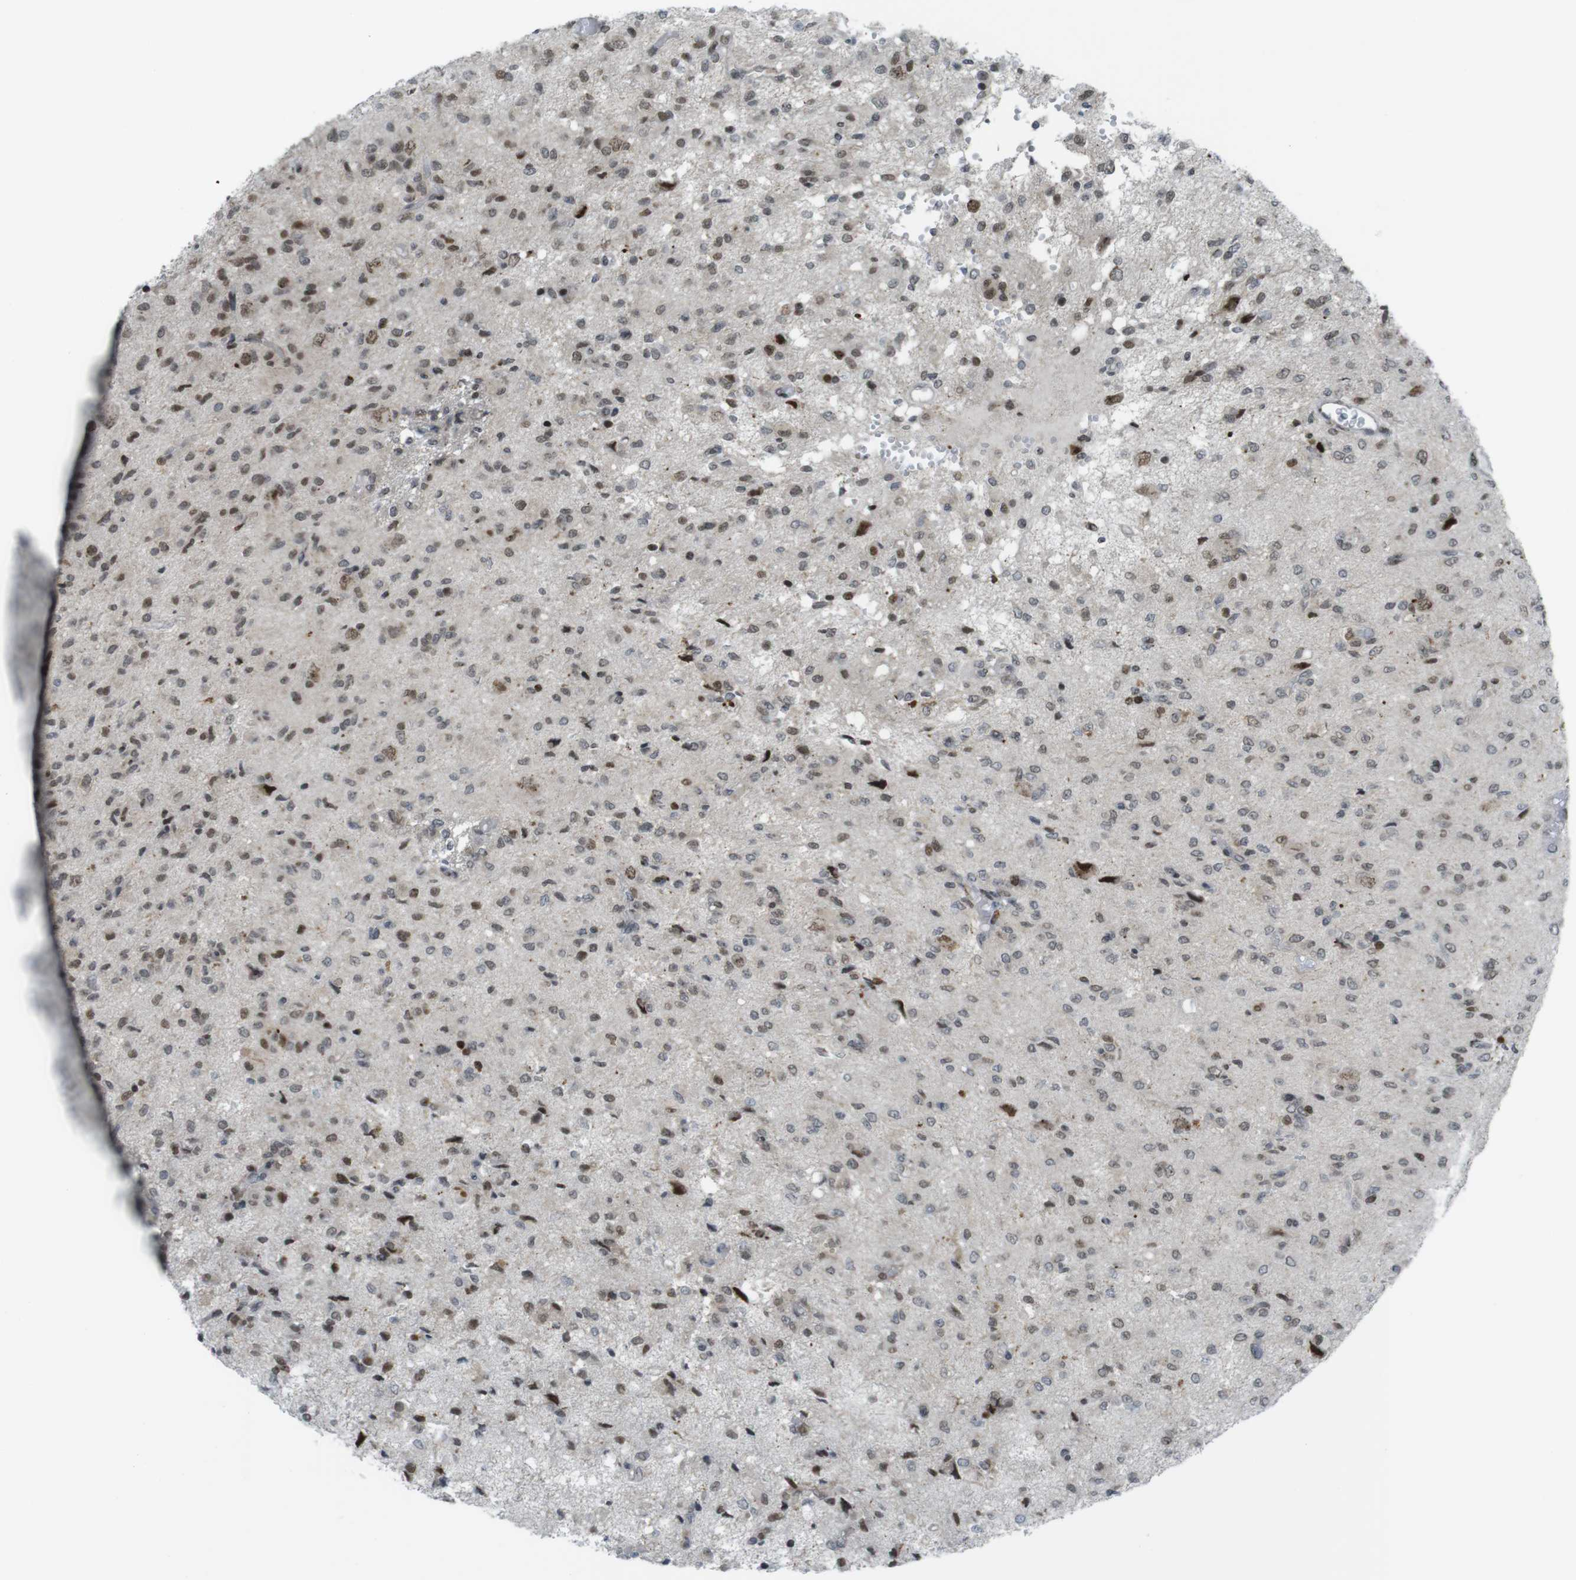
{"staining": {"intensity": "moderate", "quantity": "25%-75%", "location": "nuclear"}, "tissue": "glioma", "cell_type": "Tumor cells", "image_type": "cancer", "snomed": [{"axis": "morphology", "description": "Glioma, malignant, High grade"}, {"axis": "topography", "description": "Brain"}], "caption": "Human malignant glioma (high-grade) stained for a protein (brown) reveals moderate nuclear positive positivity in approximately 25%-75% of tumor cells.", "gene": "UBB", "patient": {"sex": "female", "age": 59}}